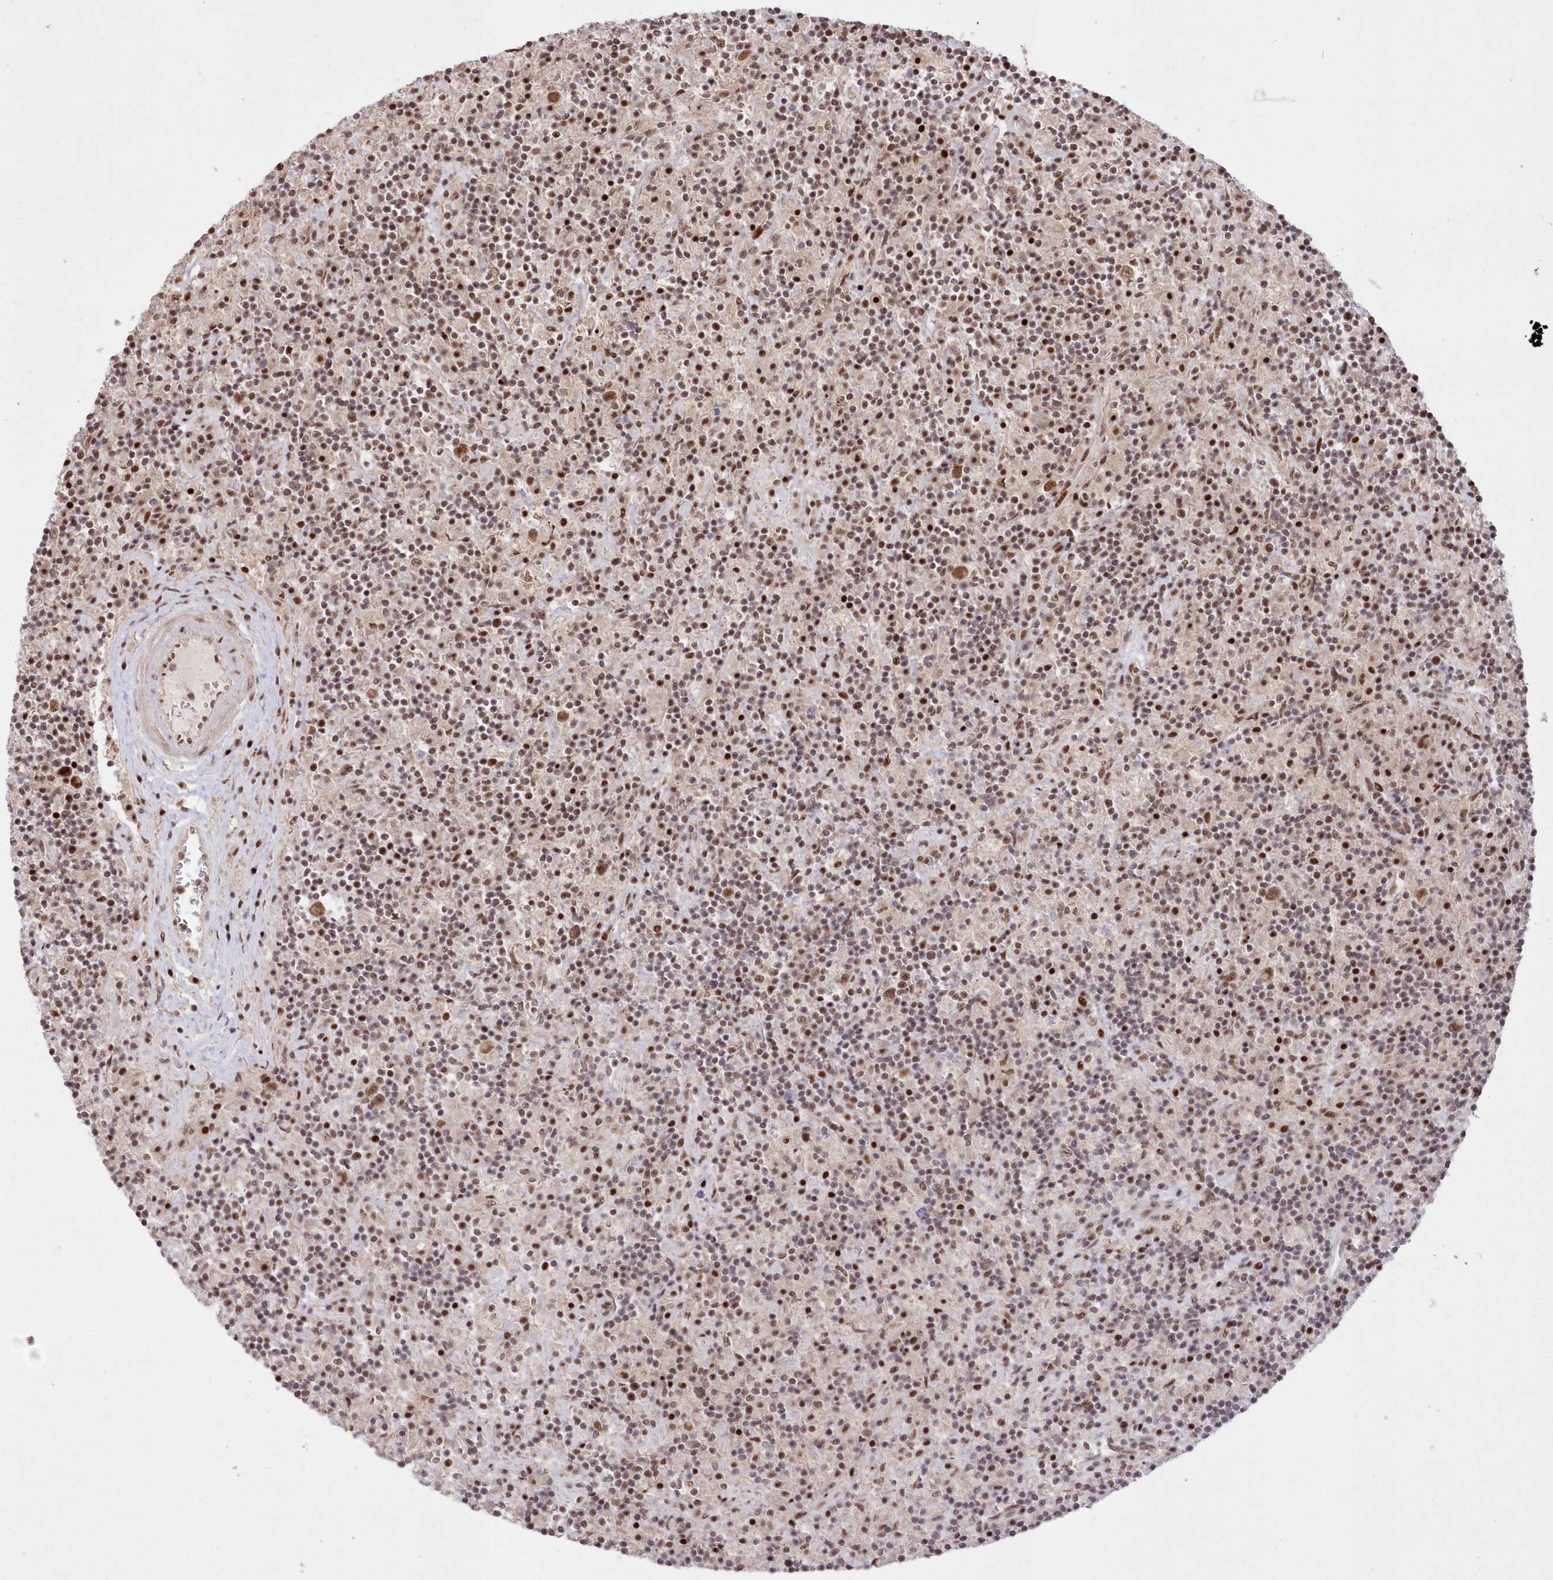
{"staining": {"intensity": "moderate", "quantity": ">75%", "location": "nuclear"}, "tissue": "lymphoma", "cell_type": "Tumor cells", "image_type": "cancer", "snomed": [{"axis": "morphology", "description": "Hodgkin's disease, NOS"}, {"axis": "topography", "description": "Lymph node"}], "caption": "Tumor cells reveal moderate nuclear positivity in about >75% of cells in lymphoma.", "gene": "WBP1L", "patient": {"sex": "male", "age": 70}}